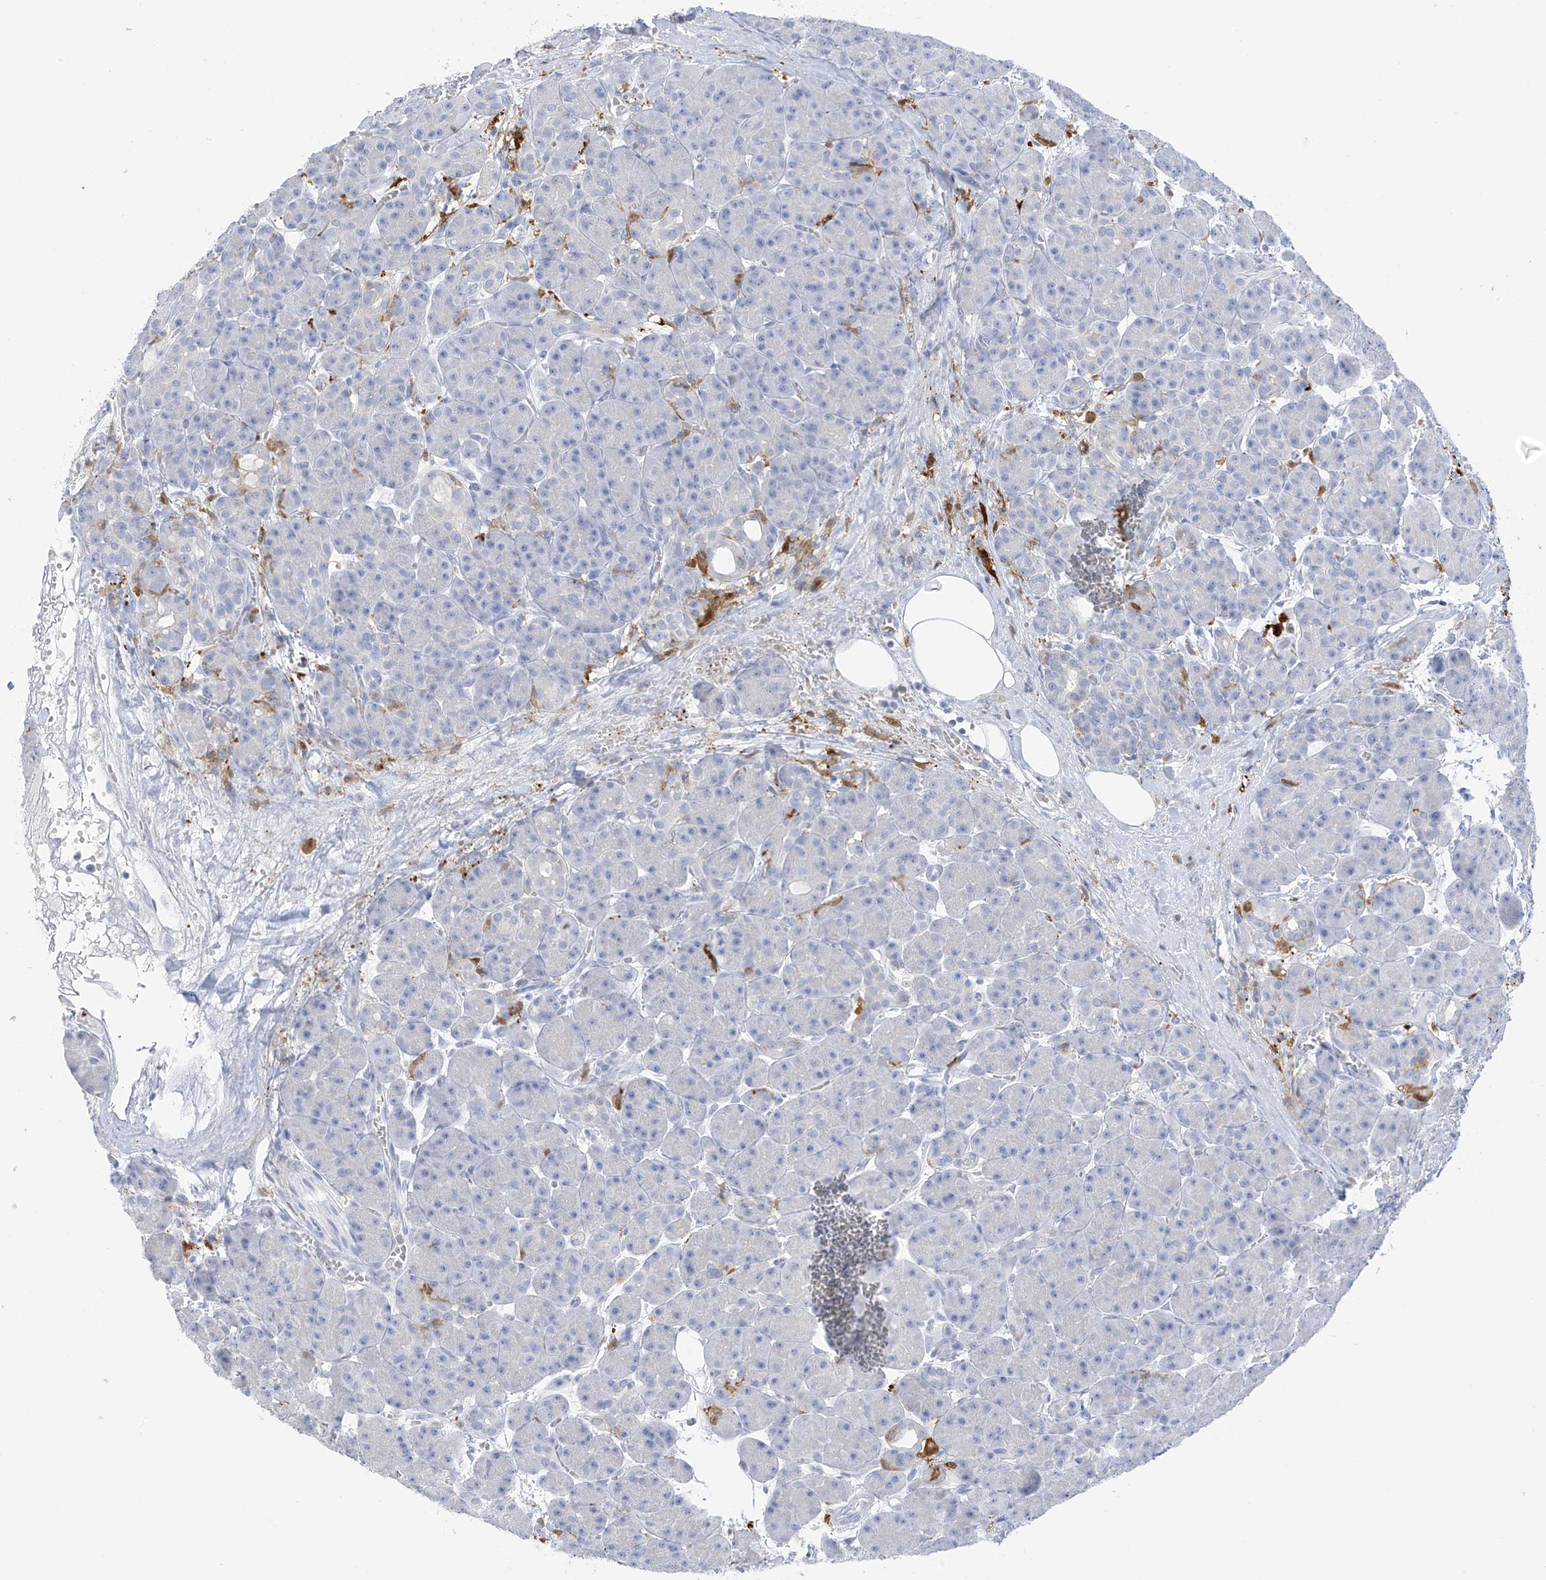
{"staining": {"intensity": "negative", "quantity": "none", "location": "none"}, "tissue": "pancreas", "cell_type": "Exocrine glandular cells", "image_type": "normal", "snomed": [{"axis": "morphology", "description": "Normal tissue, NOS"}, {"axis": "topography", "description": "Pancreas"}], "caption": "The histopathology image demonstrates no significant positivity in exocrine glandular cells of pancreas. (DAB IHC visualized using brightfield microscopy, high magnification).", "gene": "TRMT2B", "patient": {"sex": "male", "age": 63}}